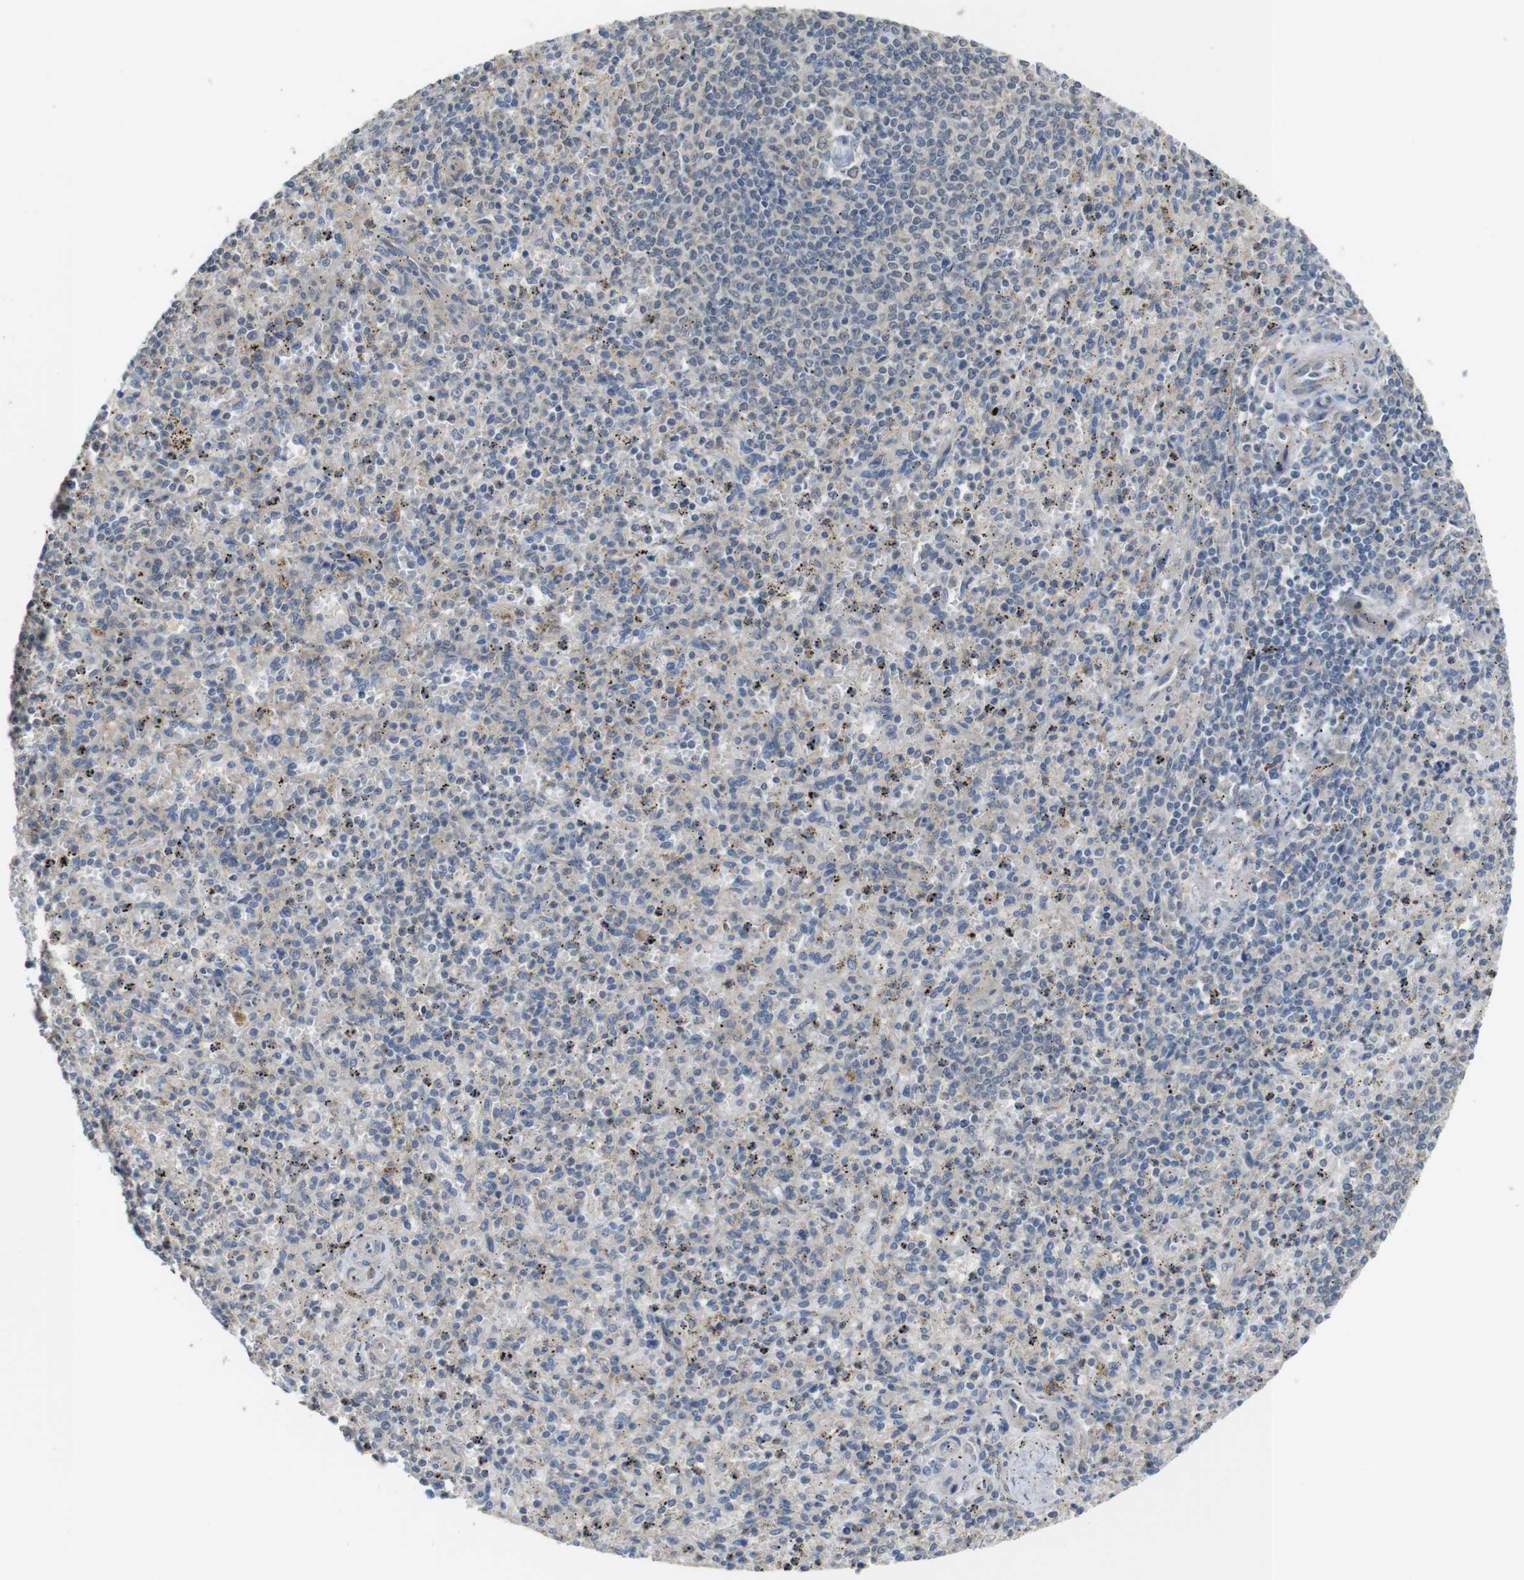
{"staining": {"intensity": "weak", "quantity": "<25%", "location": "cytoplasmic/membranous"}, "tissue": "spleen", "cell_type": "Cells in red pulp", "image_type": "normal", "snomed": [{"axis": "morphology", "description": "Normal tissue, NOS"}, {"axis": "topography", "description": "Spleen"}], "caption": "This is an immunohistochemistry histopathology image of unremarkable human spleen. There is no positivity in cells in red pulp.", "gene": "CDC34", "patient": {"sex": "male", "age": 72}}